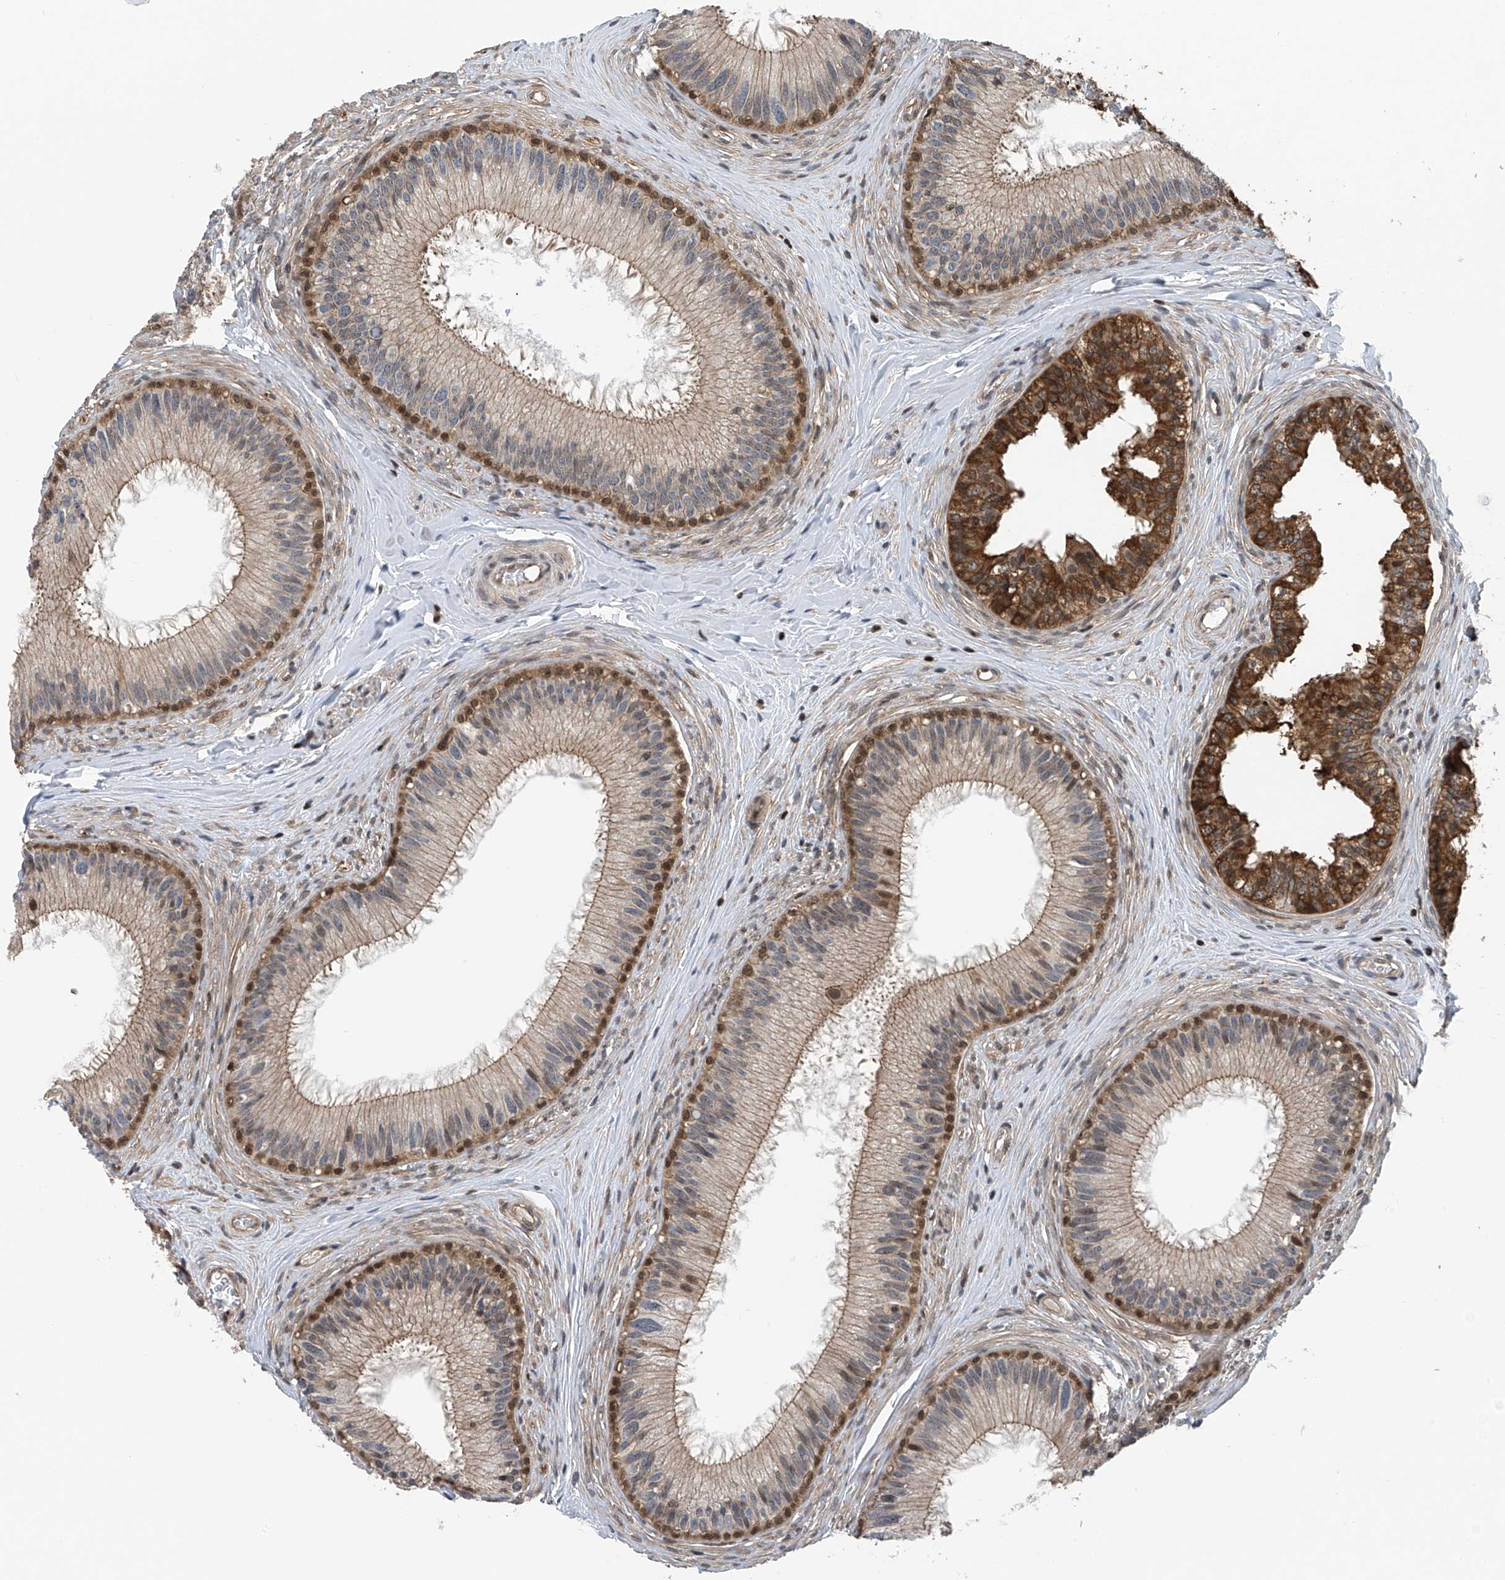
{"staining": {"intensity": "strong", "quantity": "<25%", "location": "cytoplasmic/membranous,nuclear"}, "tissue": "epididymis", "cell_type": "Glandular cells", "image_type": "normal", "snomed": [{"axis": "morphology", "description": "Normal tissue, NOS"}, {"axis": "topography", "description": "Epididymis"}], "caption": "This image shows IHC staining of normal human epididymis, with medium strong cytoplasmic/membranous,nuclear positivity in about <25% of glandular cells.", "gene": "DNAJC9", "patient": {"sex": "male", "age": 27}}